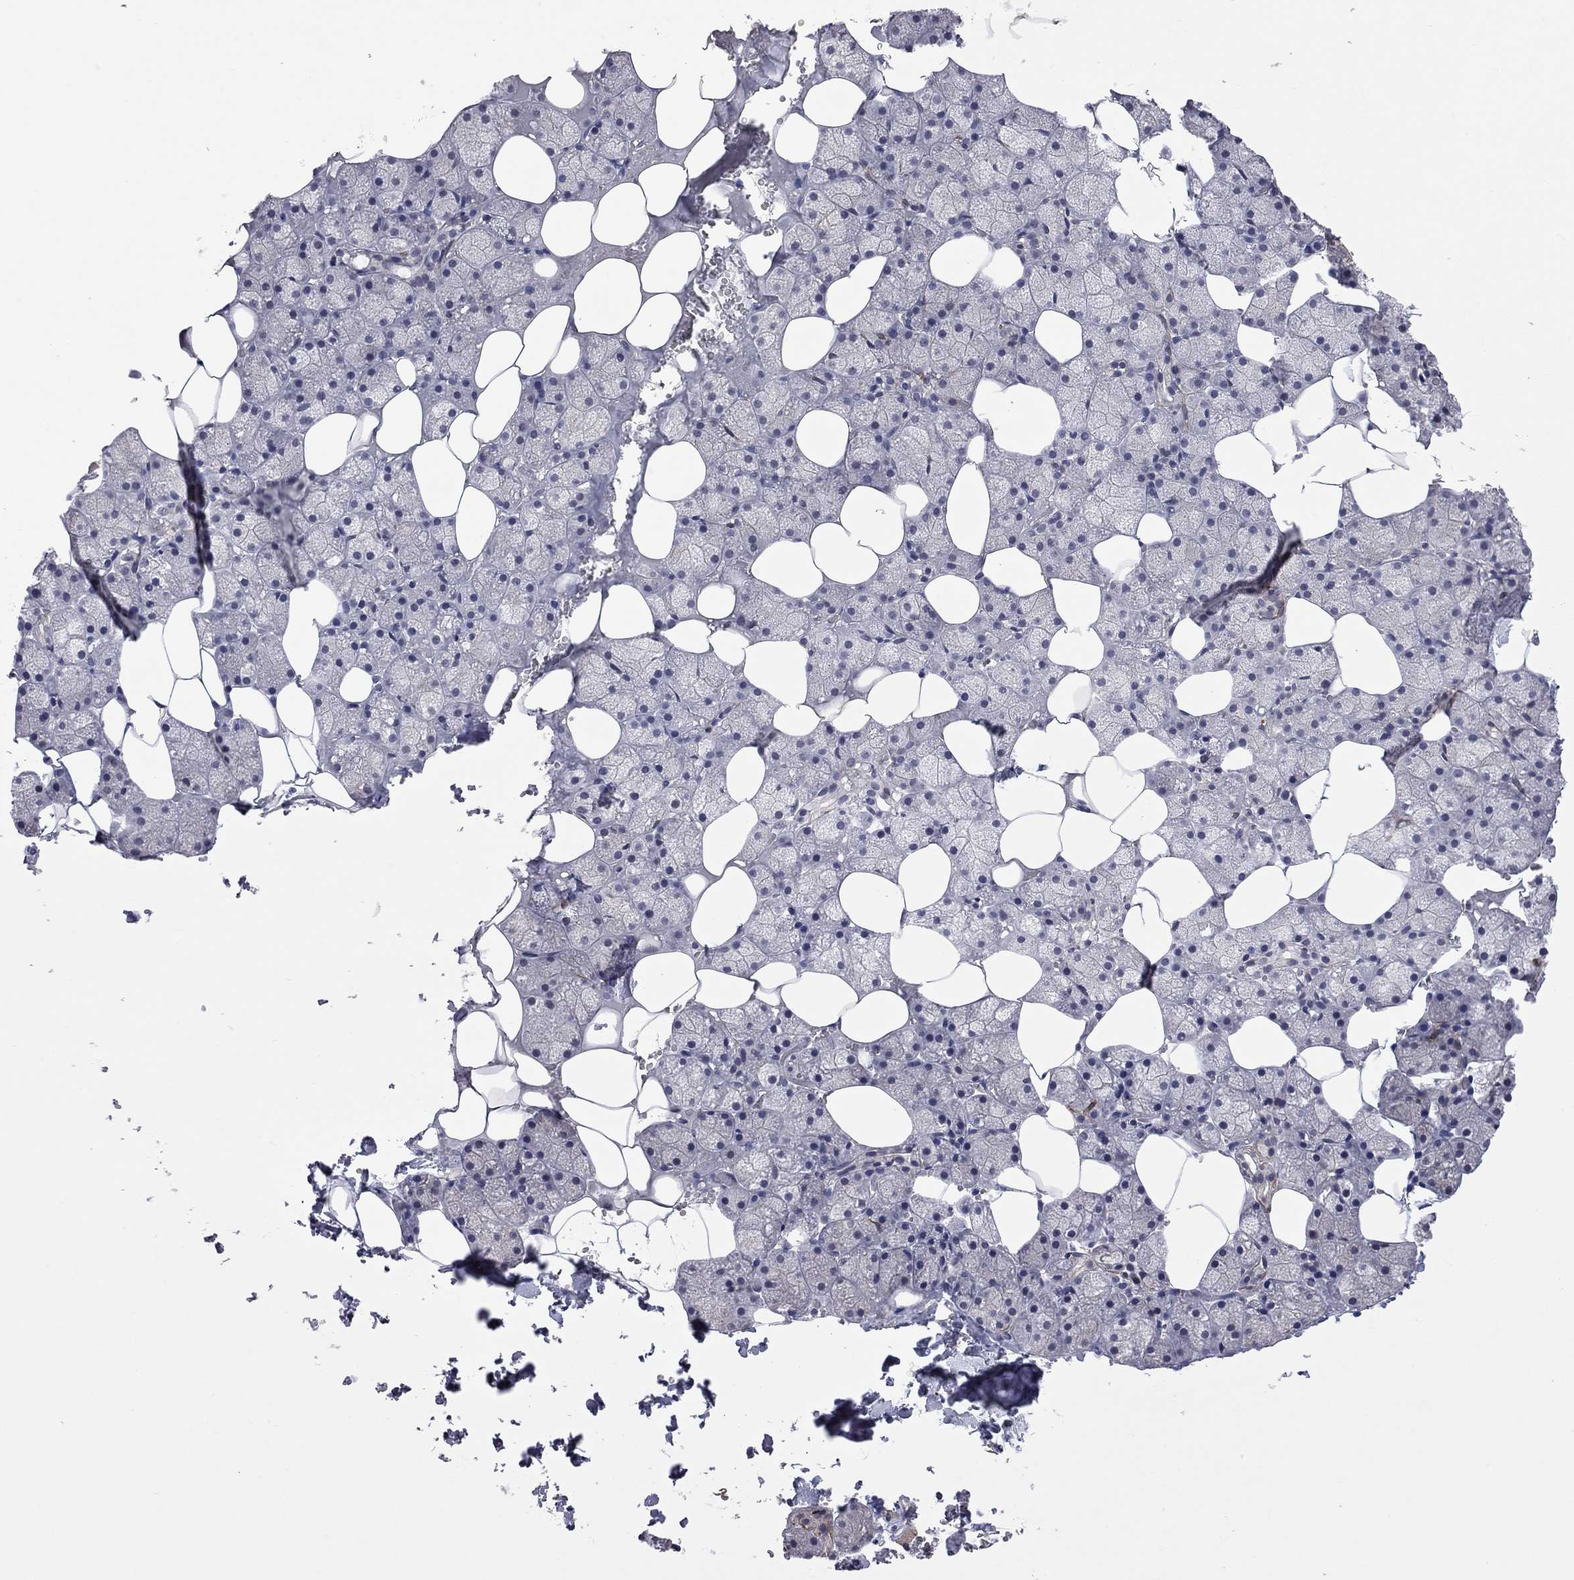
{"staining": {"intensity": "weak", "quantity": "<25%", "location": "cytoplasmic/membranous"}, "tissue": "salivary gland", "cell_type": "Glandular cells", "image_type": "normal", "snomed": [{"axis": "morphology", "description": "Normal tissue, NOS"}, {"axis": "topography", "description": "Salivary gland"}], "caption": "Salivary gland stained for a protein using IHC displays no expression glandular cells.", "gene": "FABP12", "patient": {"sex": "male", "age": 38}}